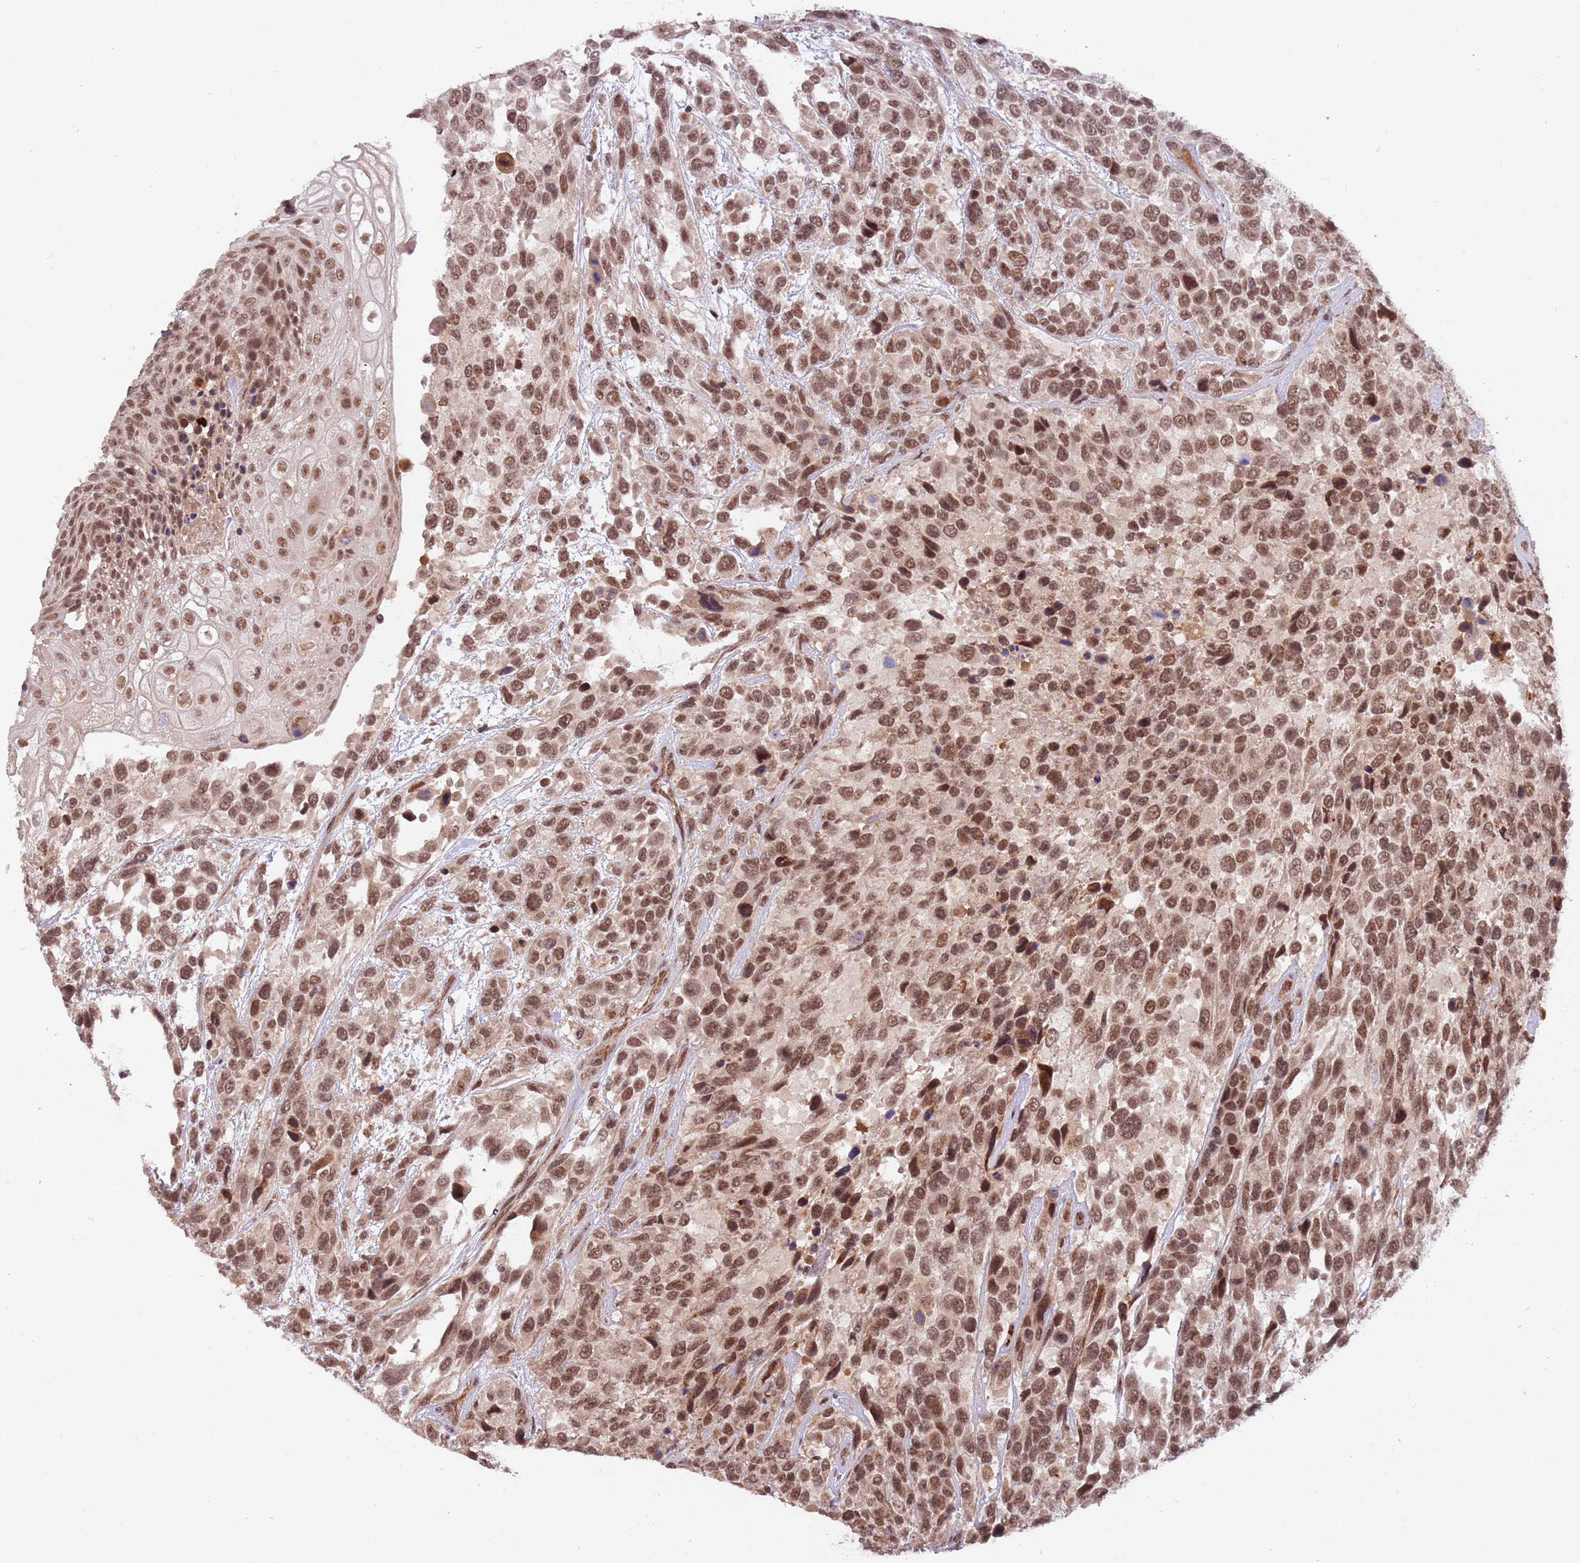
{"staining": {"intensity": "strong", "quantity": ">75%", "location": "nuclear"}, "tissue": "urothelial cancer", "cell_type": "Tumor cells", "image_type": "cancer", "snomed": [{"axis": "morphology", "description": "Urothelial carcinoma, High grade"}, {"axis": "topography", "description": "Urinary bladder"}], "caption": "Immunohistochemistry (IHC) of human urothelial cancer demonstrates high levels of strong nuclear positivity in approximately >75% of tumor cells.", "gene": "SUDS3", "patient": {"sex": "female", "age": 70}}